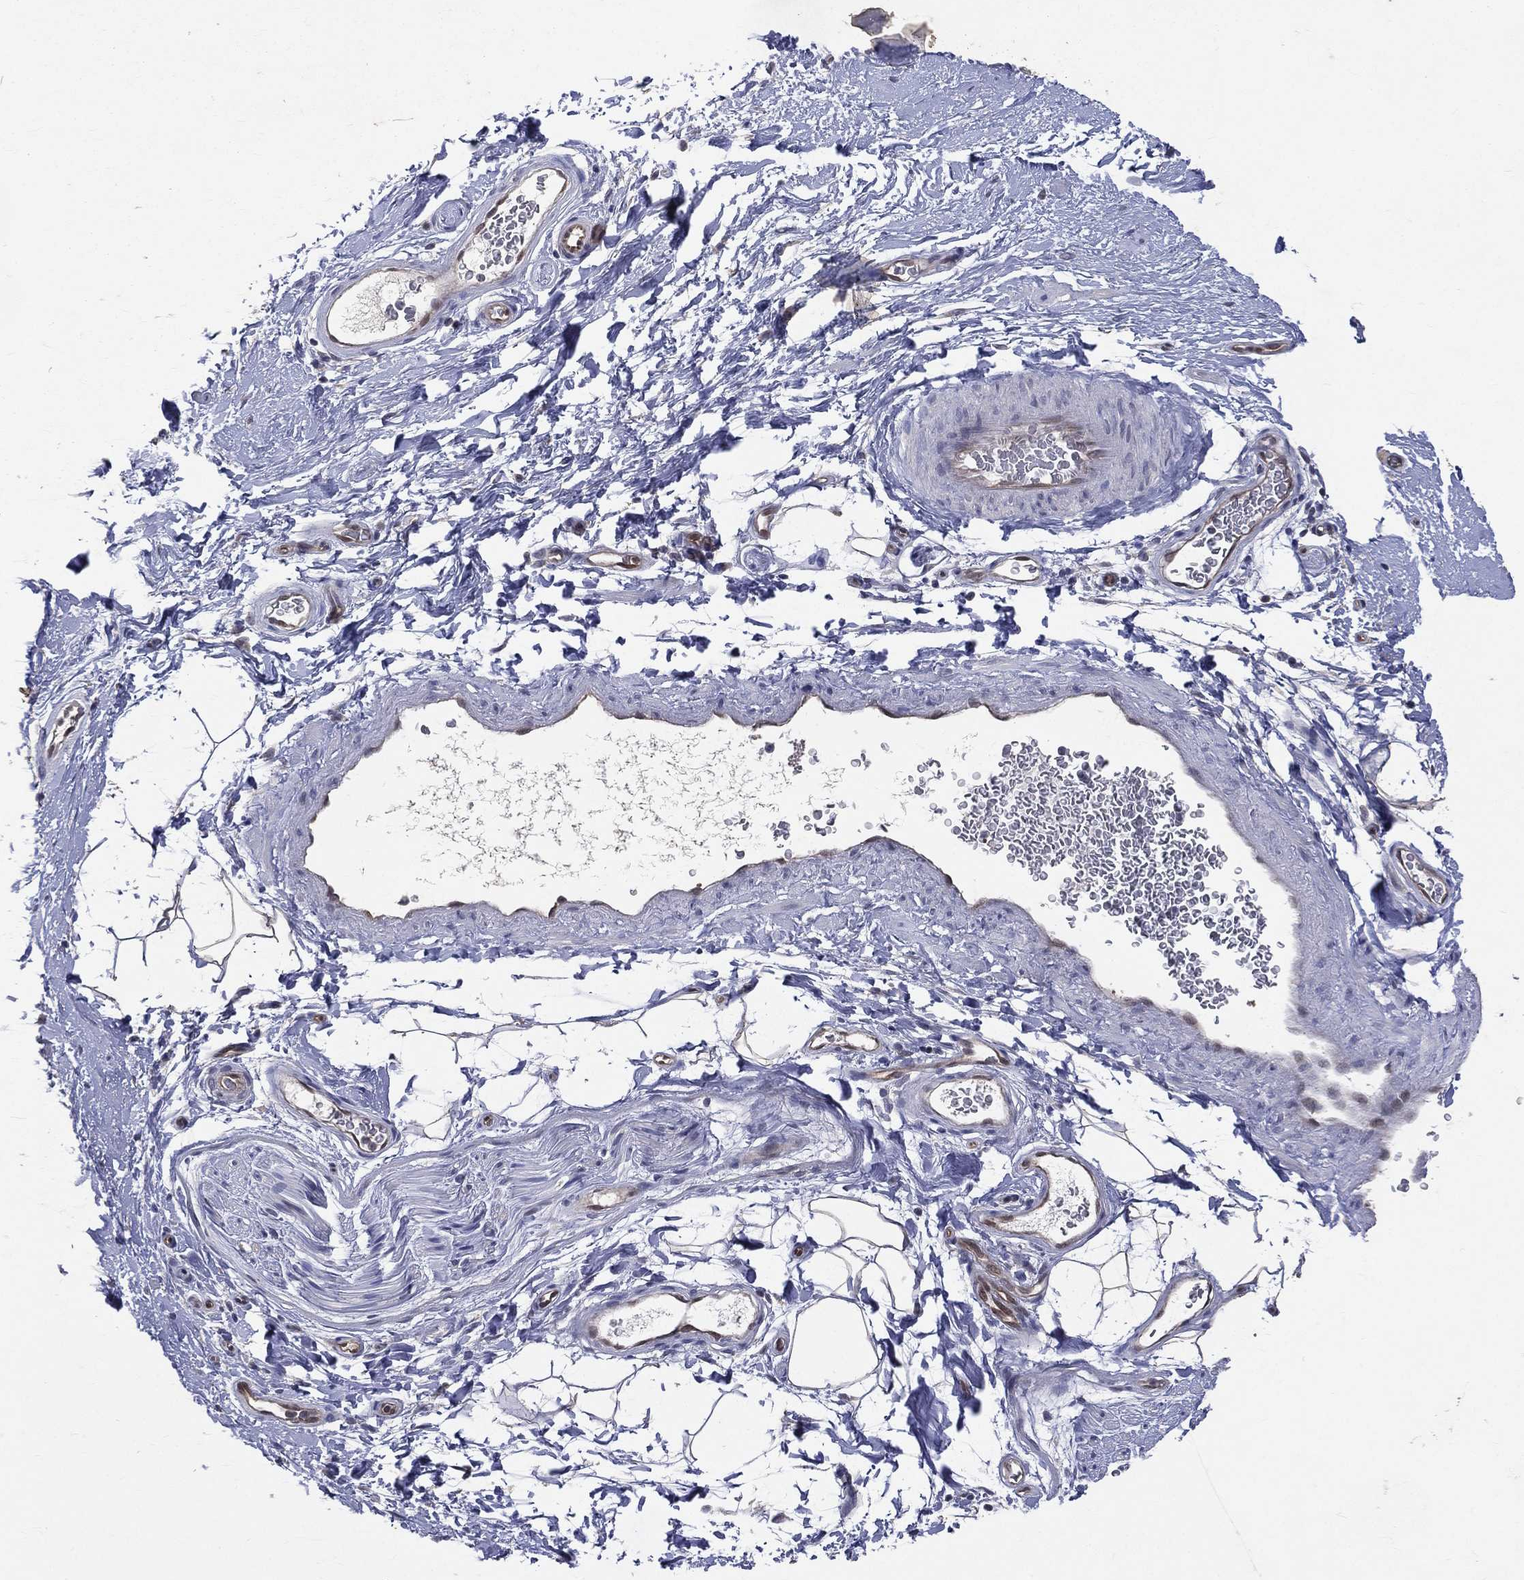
{"staining": {"intensity": "negative", "quantity": "none", "location": "none"}, "tissue": "adipose tissue", "cell_type": "Adipocytes", "image_type": "normal", "snomed": [{"axis": "morphology", "description": "Normal tissue, NOS"}, {"axis": "topography", "description": "Soft tissue"}, {"axis": "topography", "description": "Vascular tissue"}], "caption": "Adipocytes show no significant positivity in benign adipose tissue.", "gene": "GMPR2", "patient": {"sex": "male", "age": 41}}